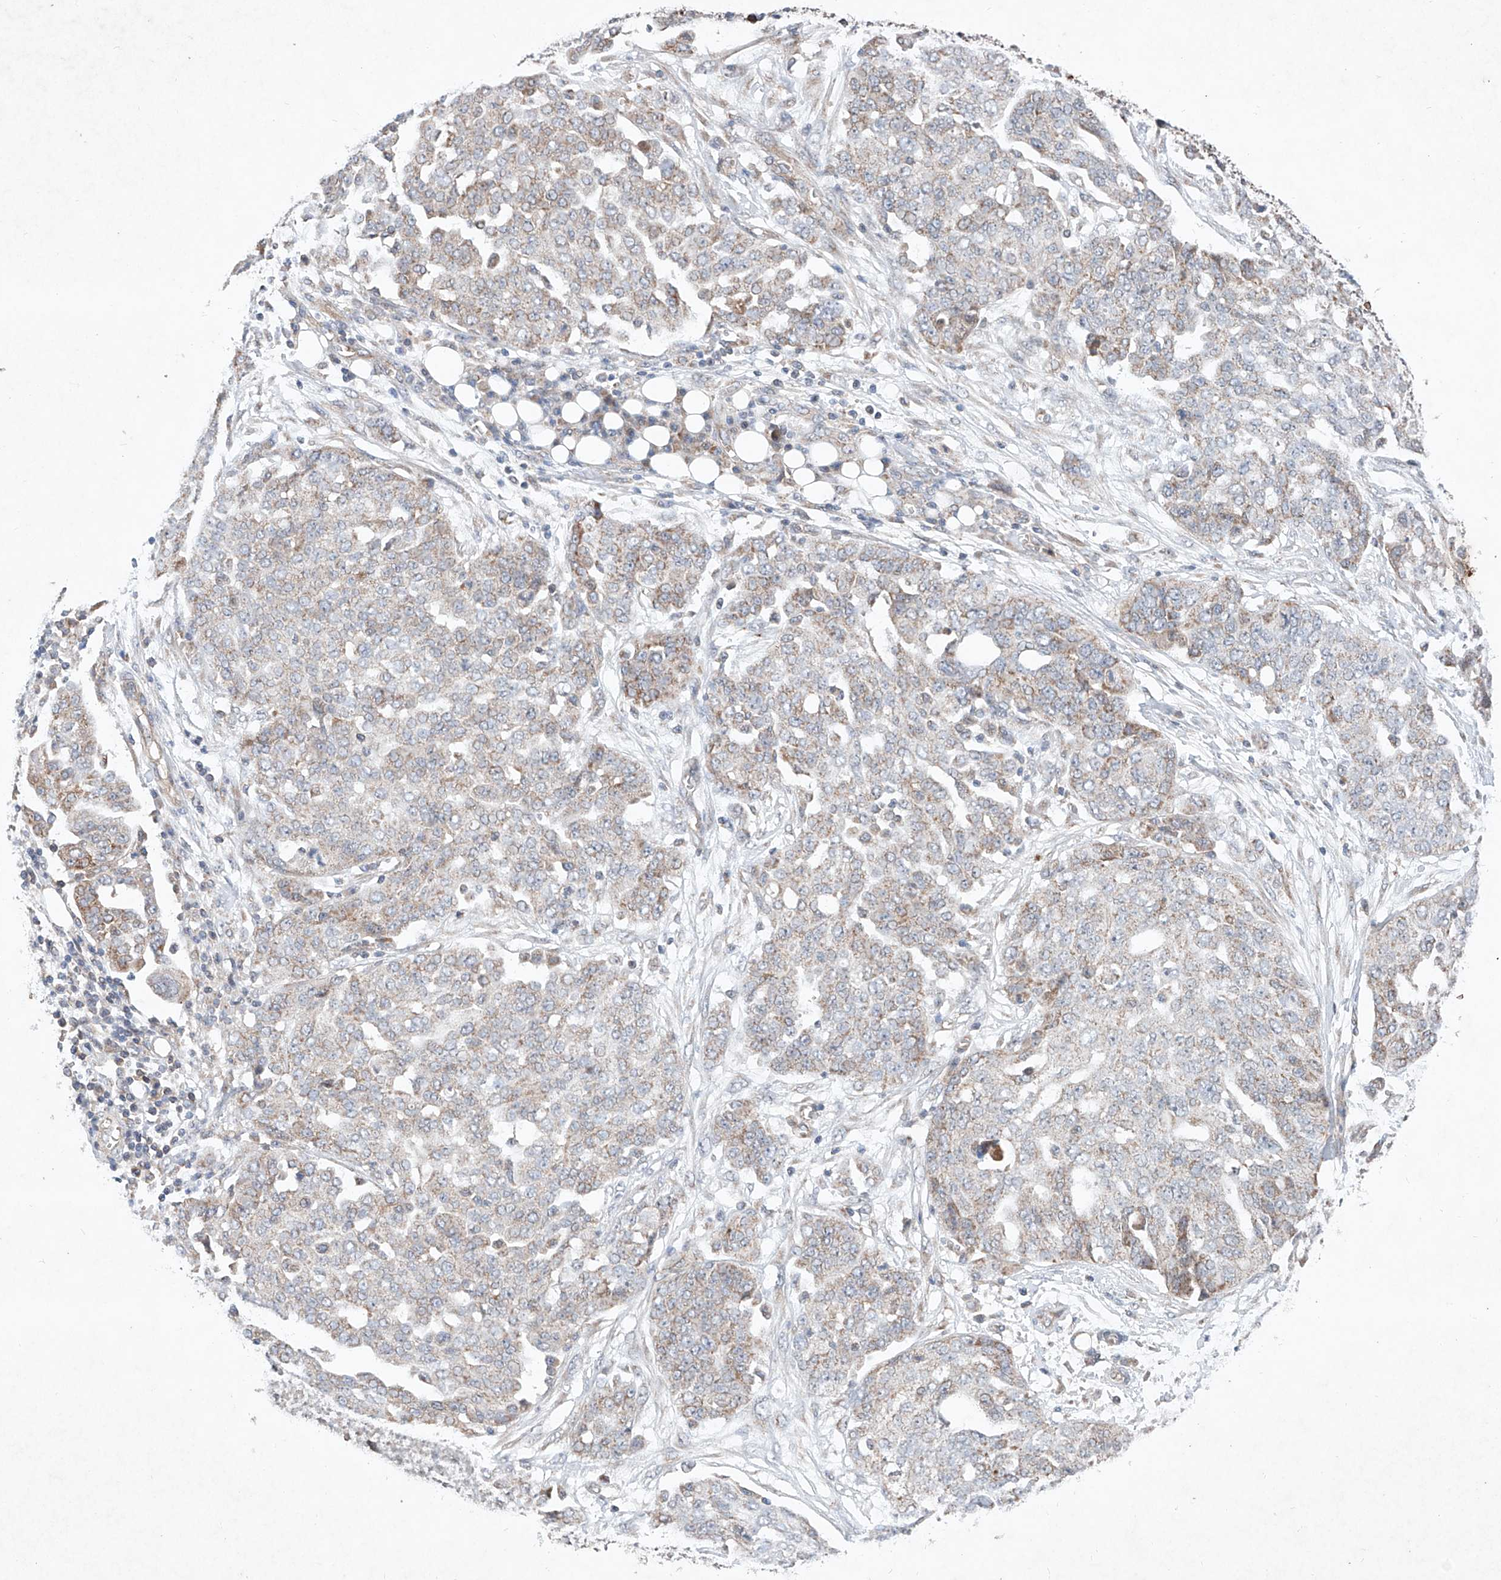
{"staining": {"intensity": "weak", "quantity": "25%-75%", "location": "cytoplasmic/membranous"}, "tissue": "ovarian cancer", "cell_type": "Tumor cells", "image_type": "cancer", "snomed": [{"axis": "morphology", "description": "Cystadenocarcinoma, serous, NOS"}, {"axis": "topography", "description": "Soft tissue"}, {"axis": "topography", "description": "Ovary"}], "caption": "This is a micrograph of immunohistochemistry (IHC) staining of ovarian cancer (serous cystadenocarcinoma), which shows weak expression in the cytoplasmic/membranous of tumor cells.", "gene": "FASTK", "patient": {"sex": "female", "age": 57}}